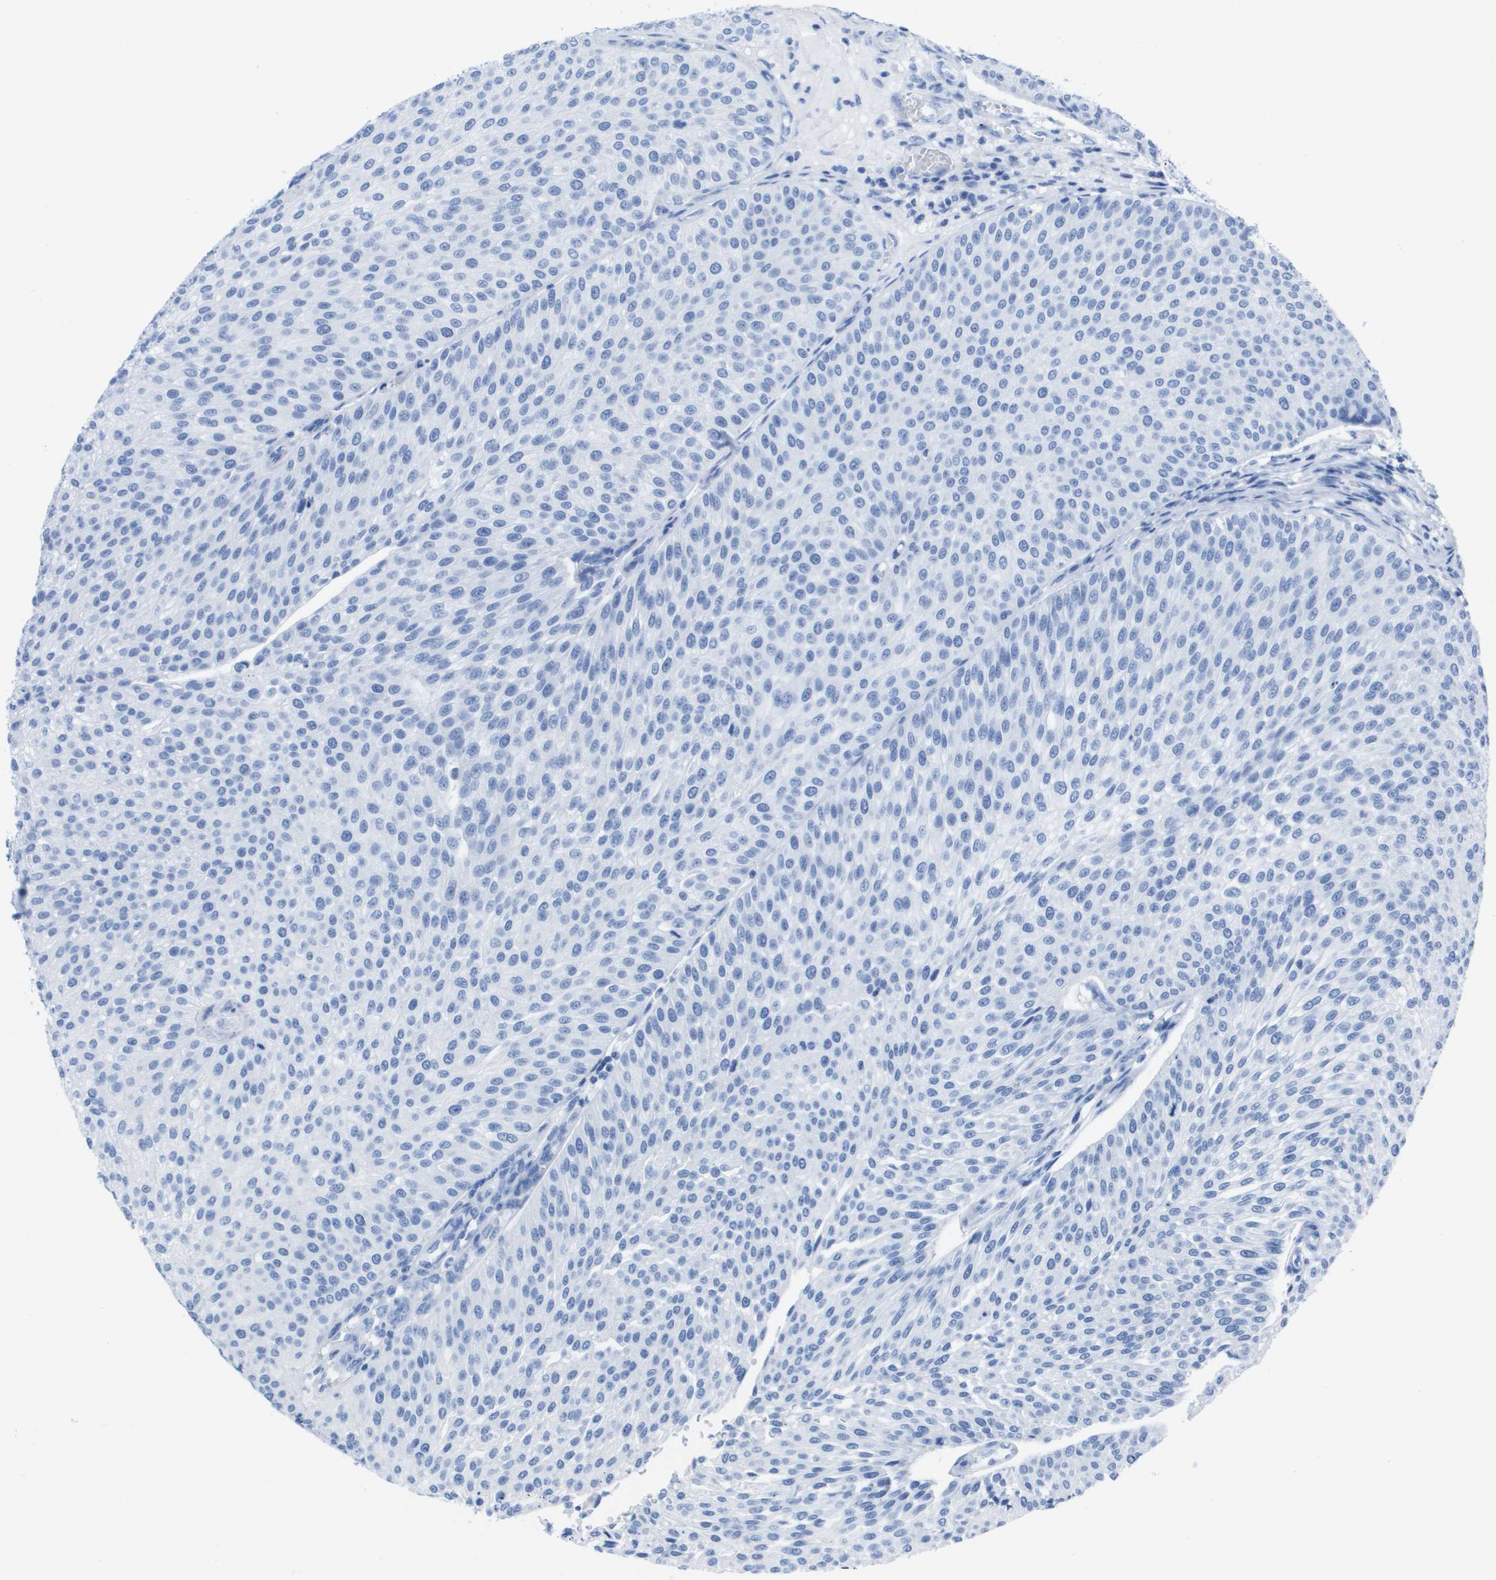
{"staining": {"intensity": "negative", "quantity": "none", "location": "none"}, "tissue": "urothelial cancer", "cell_type": "Tumor cells", "image_type": "cancer", "snomed": [{"axis": "morphology", "description": "Urothelial carcinoma, Low grade"}, {"axis": "topography", "description": "Smooth muscle"}, {"axis": "topography", "description": "Urinary bladder"}], "caption": "A micrograph of urothelial carcinoma (low-grade) stained for a protein demonstrates no brown staining in tumor cells.", "gene": "KCNA3", "patient": {"sex": "male", "age": 60}}